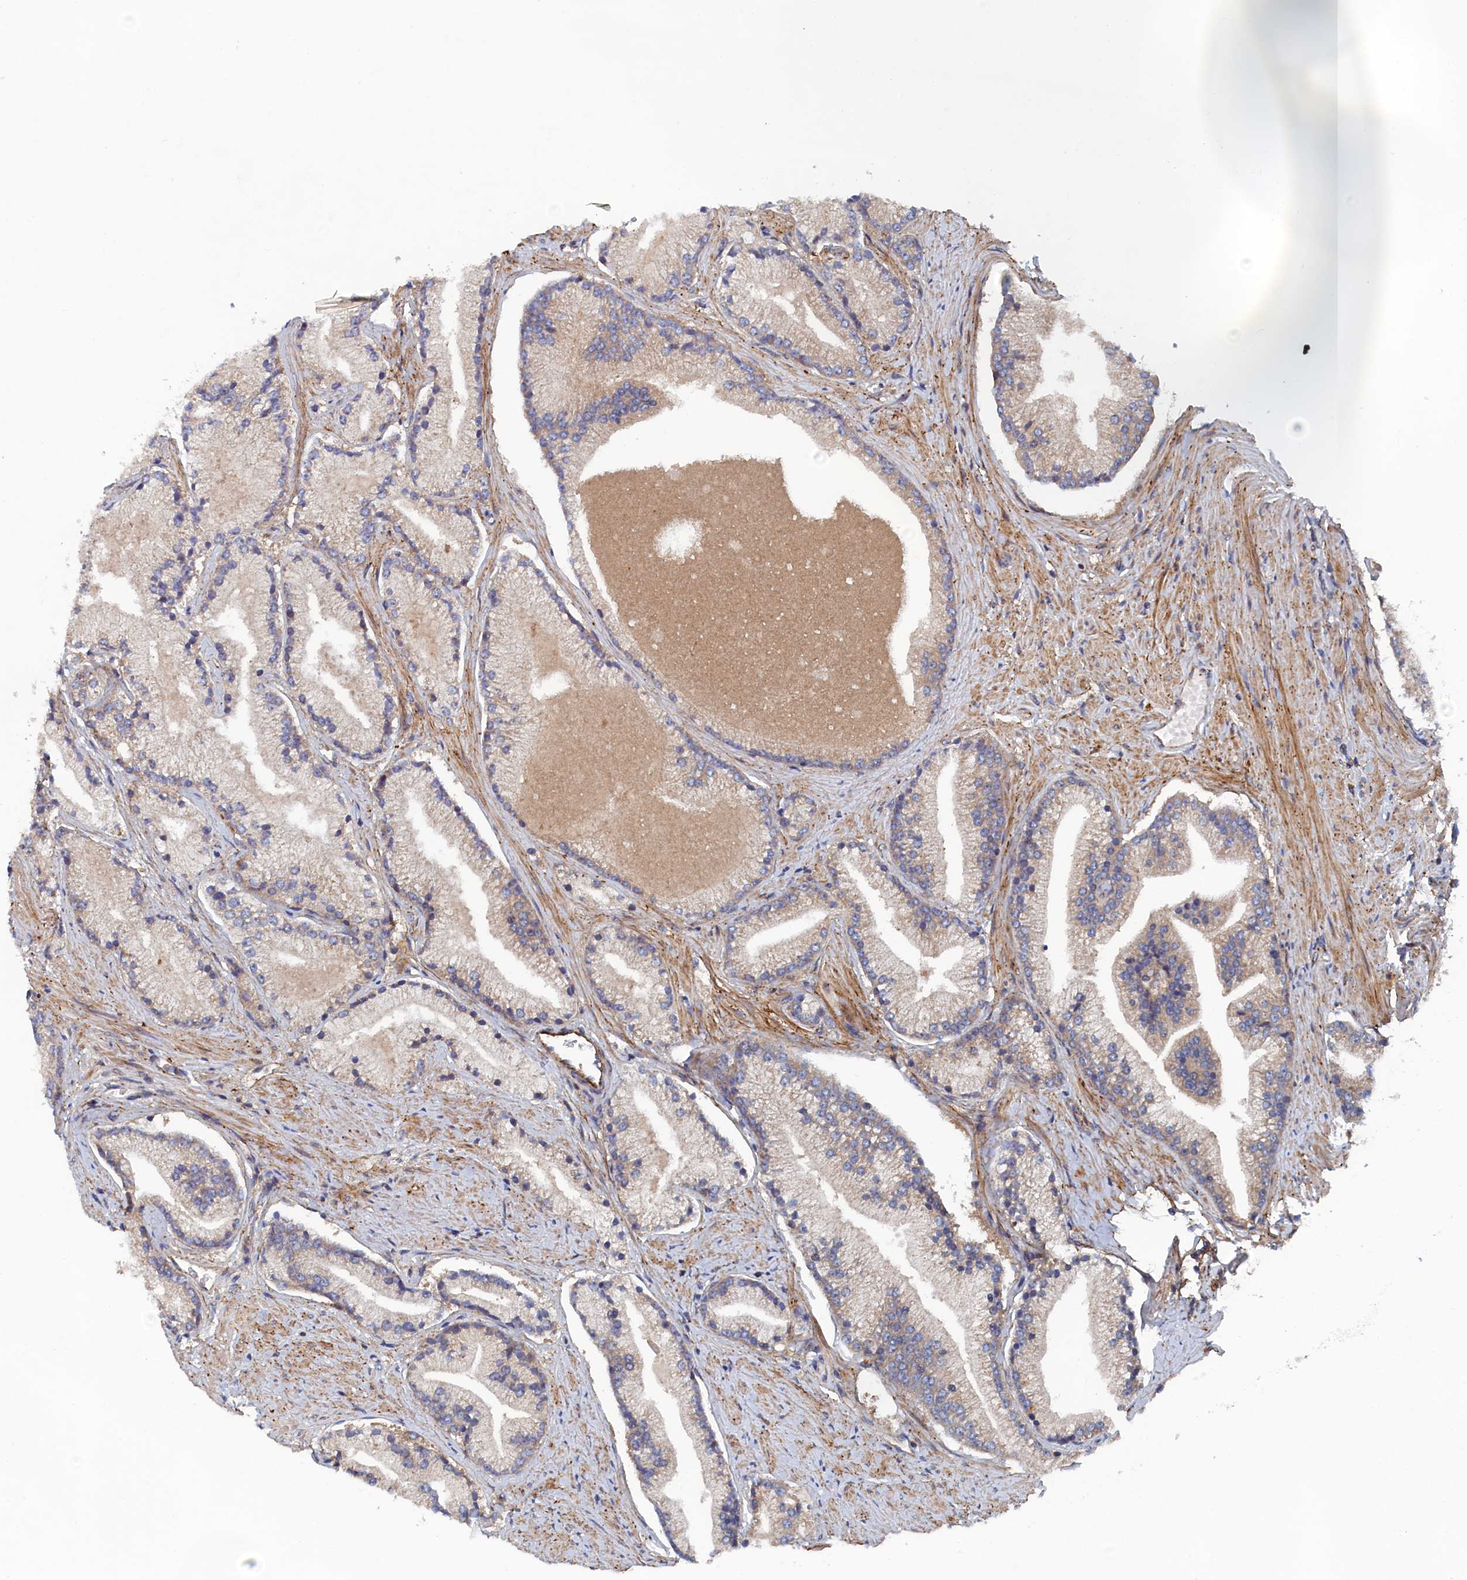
{"staining": {"intensity": "negative", "quantity": "none", "location": "none"}, "tissue": "prostate cancer", "cell_type": "Tumor cells", "image_type": "cancer", "snomed": [{"axis": "morphology", "description": "Adenocarcinoma, High grade"}, {"axis": "topography", "description": "Prostate"}], "caption": "Micrograph shows no significant protein expression in tumor cells of prostate cancer (adenocarcinoma (high-grade)).", "gene": "TMEM196", "patient": {"sex": "male", "age": 67}}